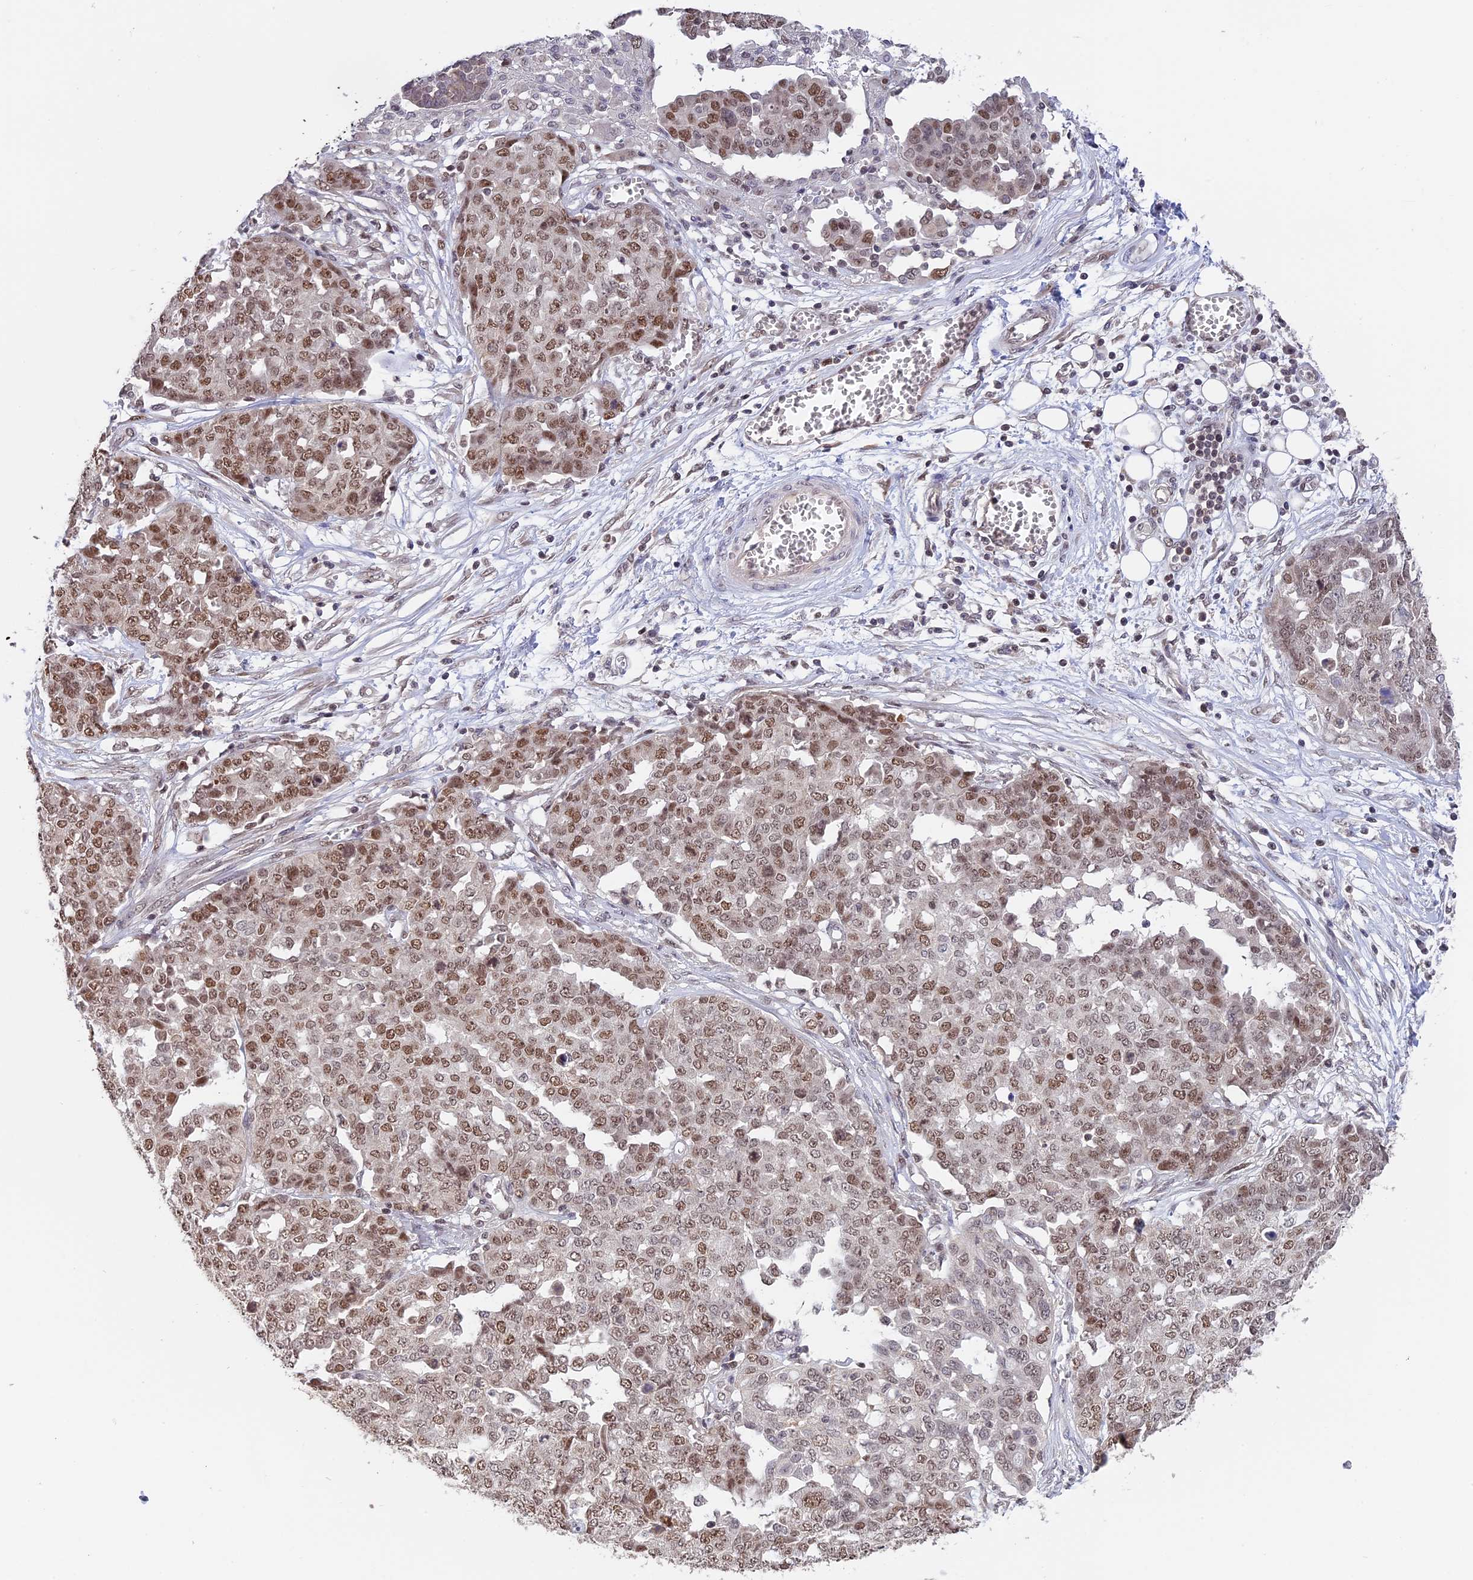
{"staining": {"intensity": "moderate", "quantity": ">75%", "location": "nuclear"}, "tissue": "ovarian cancer", "cell_type": "Tumor cells", "image_type": "cancer", "snomed": [{"axis": "morphology", "description": "Cystadenocarcinoma, serous, NOS"}, {"axis": "topography", "description": "Soft tissue"}, {"axis": "topography", "description": "Ovary"}], "caption": "Protein expression analysis of ovarian serous cystadenocarcinoma shows moderate nuclear expression in approximately >75% of tumor cells.", "gene": "RFC5", "patient": {"sex": "female", "age": 57}}